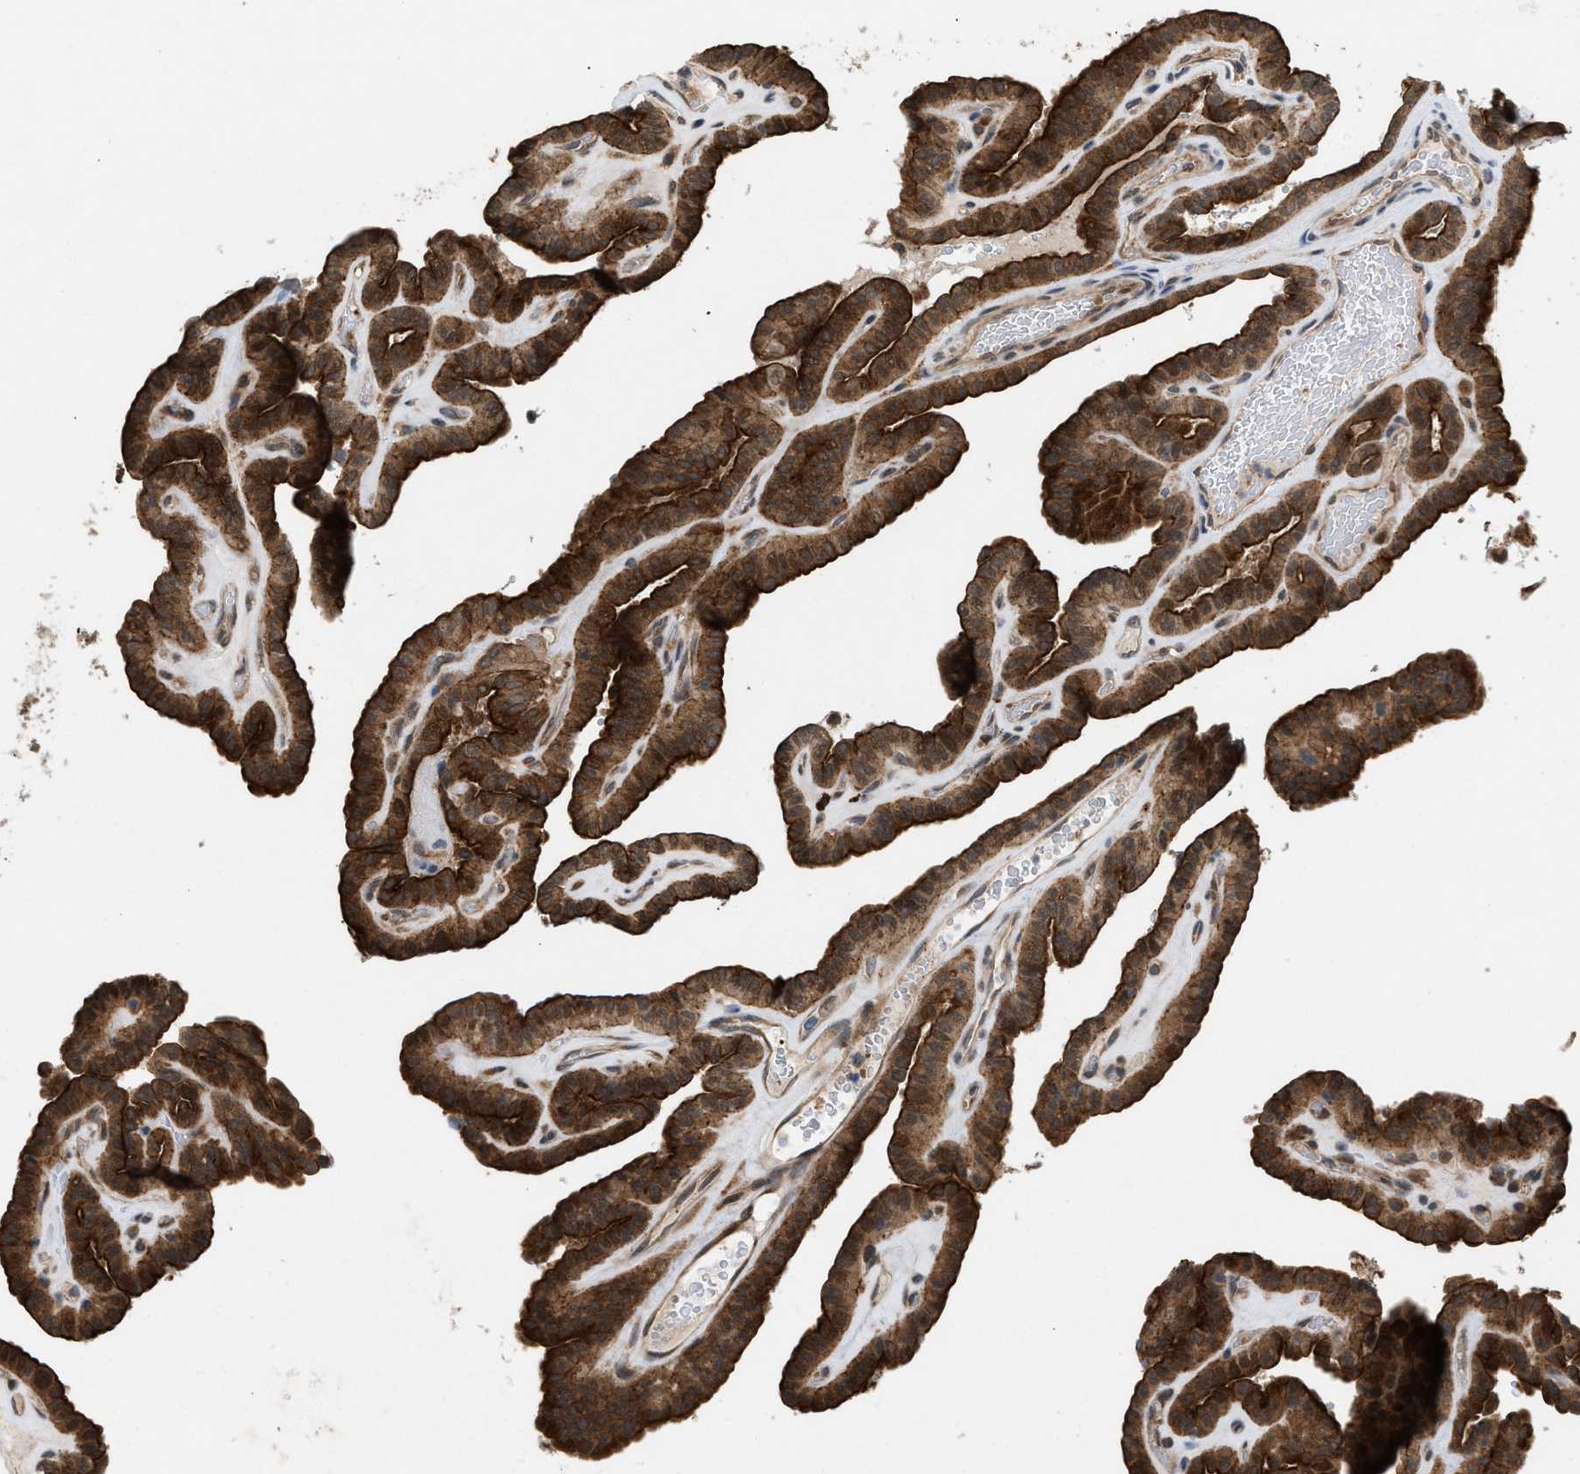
{"staining": {"intensity": "strong", "quantity": ">75%", "location": "cytoplasmic/membranous"}, "tissue": "thyroid cancer", "cell_type": "Tumor cells", "image_type": "cancer", "snomed": [{"axis": "morphology", "description": "Papillary adenocarcinoma, NOS"}, {"axis": "topography", "description": "Thyroid gland"}], "caption": "Immunohistochemical staining of thyroid cancer (papillary adenocarcinoma) exhibits high levels of strong cytoplasmic/membranous staining in about >75% of tumor cells.", "gene": "MFSD6", "patient": {"sex": "male", "age": 77}}